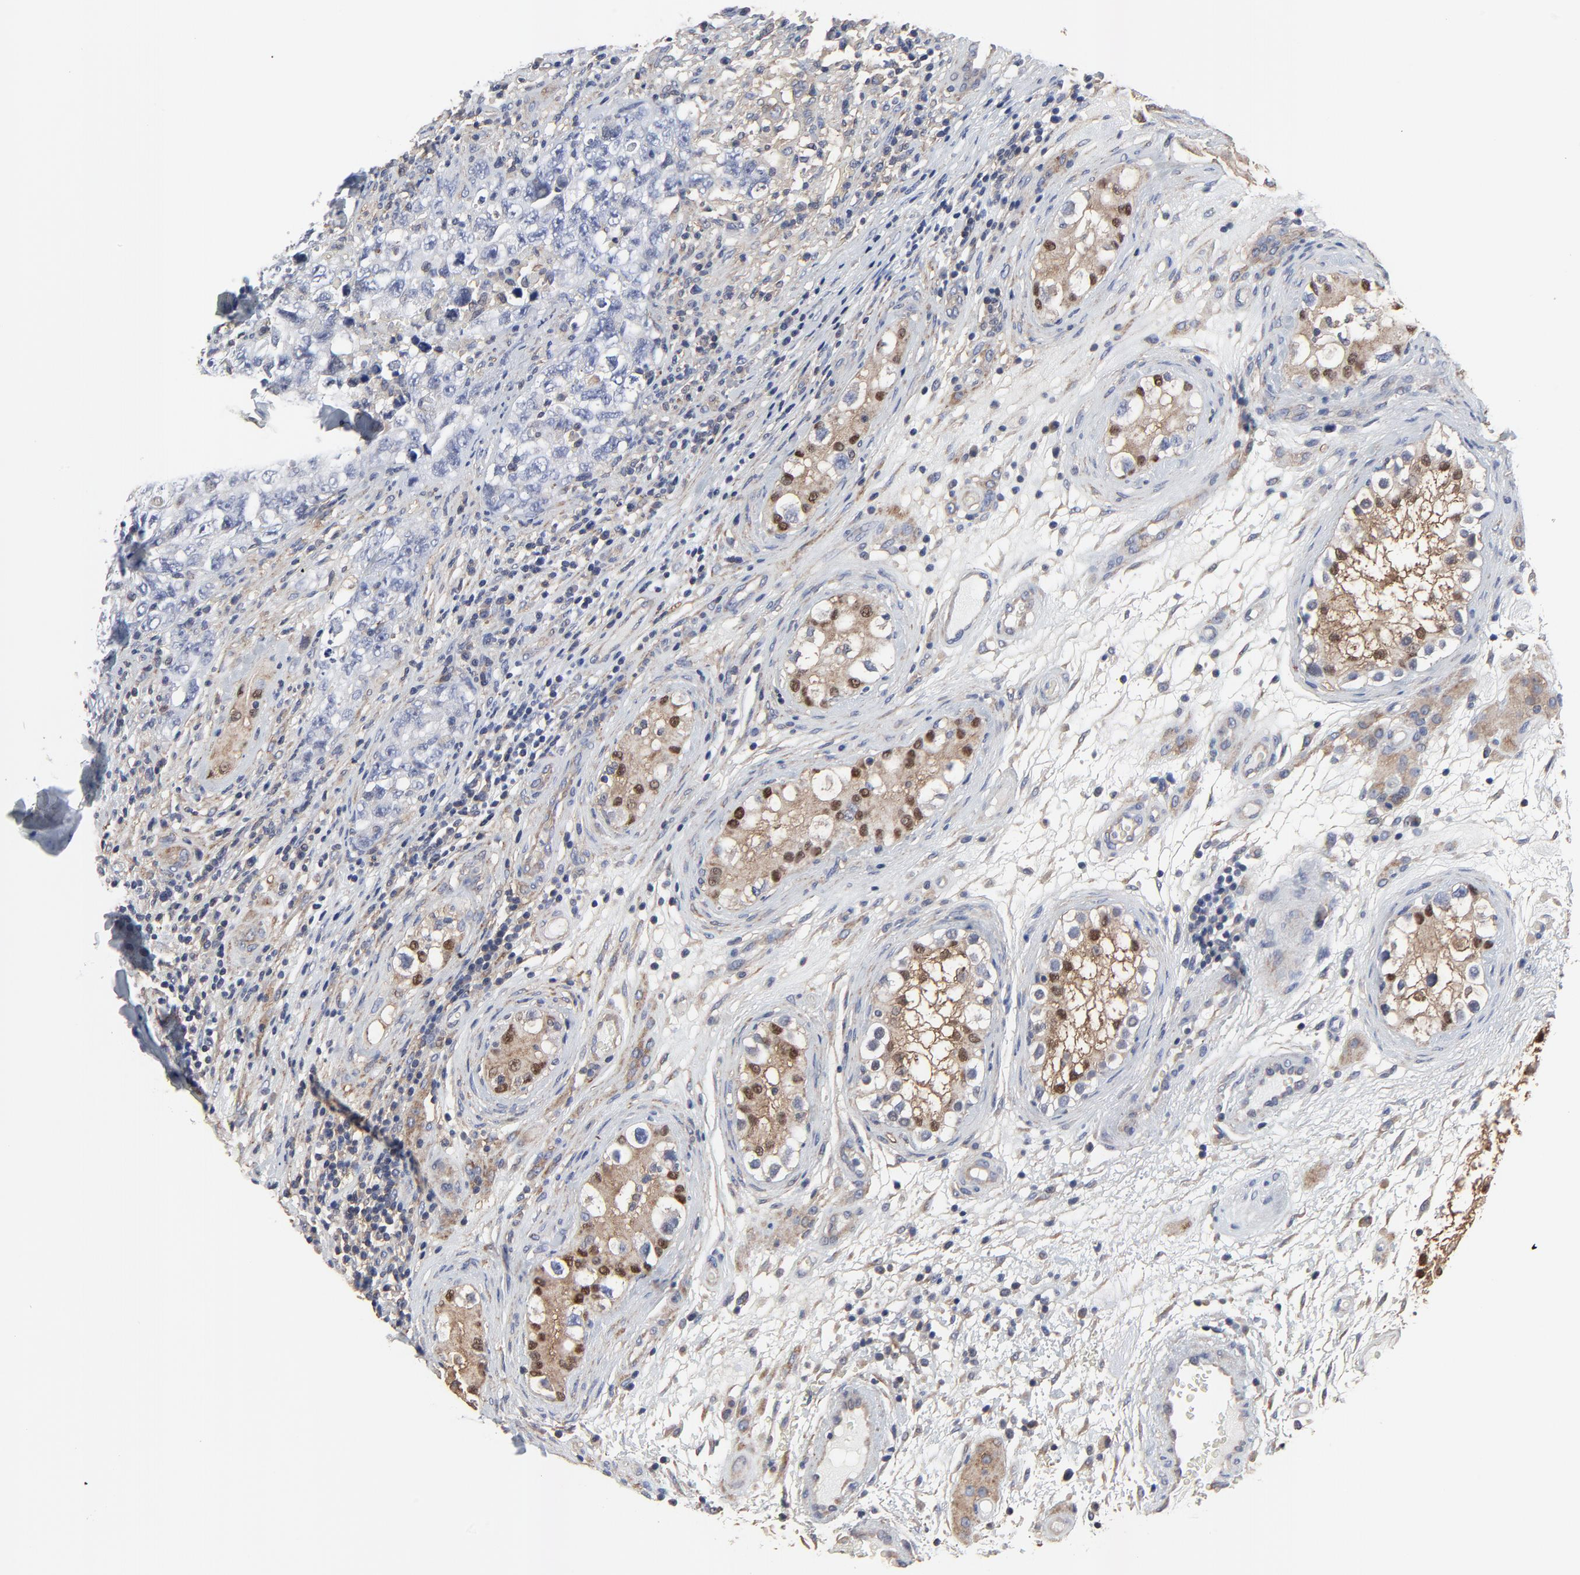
{"staining": {"intensity": "negative", "quantity": "none", "location": "none"}, "tissue": "testis cancer", "cell_type": "Tumor cells", "image_type": "cancer", "snomed": [{"axis": "morphology", "description": "Carcinoma, Embryonal, NOS"}, {"axis": "topography", "description": "Testis"}], "caption": "Testis cancer was stained to show a protein in brown. There is no significant staining in tumor cells.", "gene": "NXF3", "patient": {"sex": "male", "age": 31}}